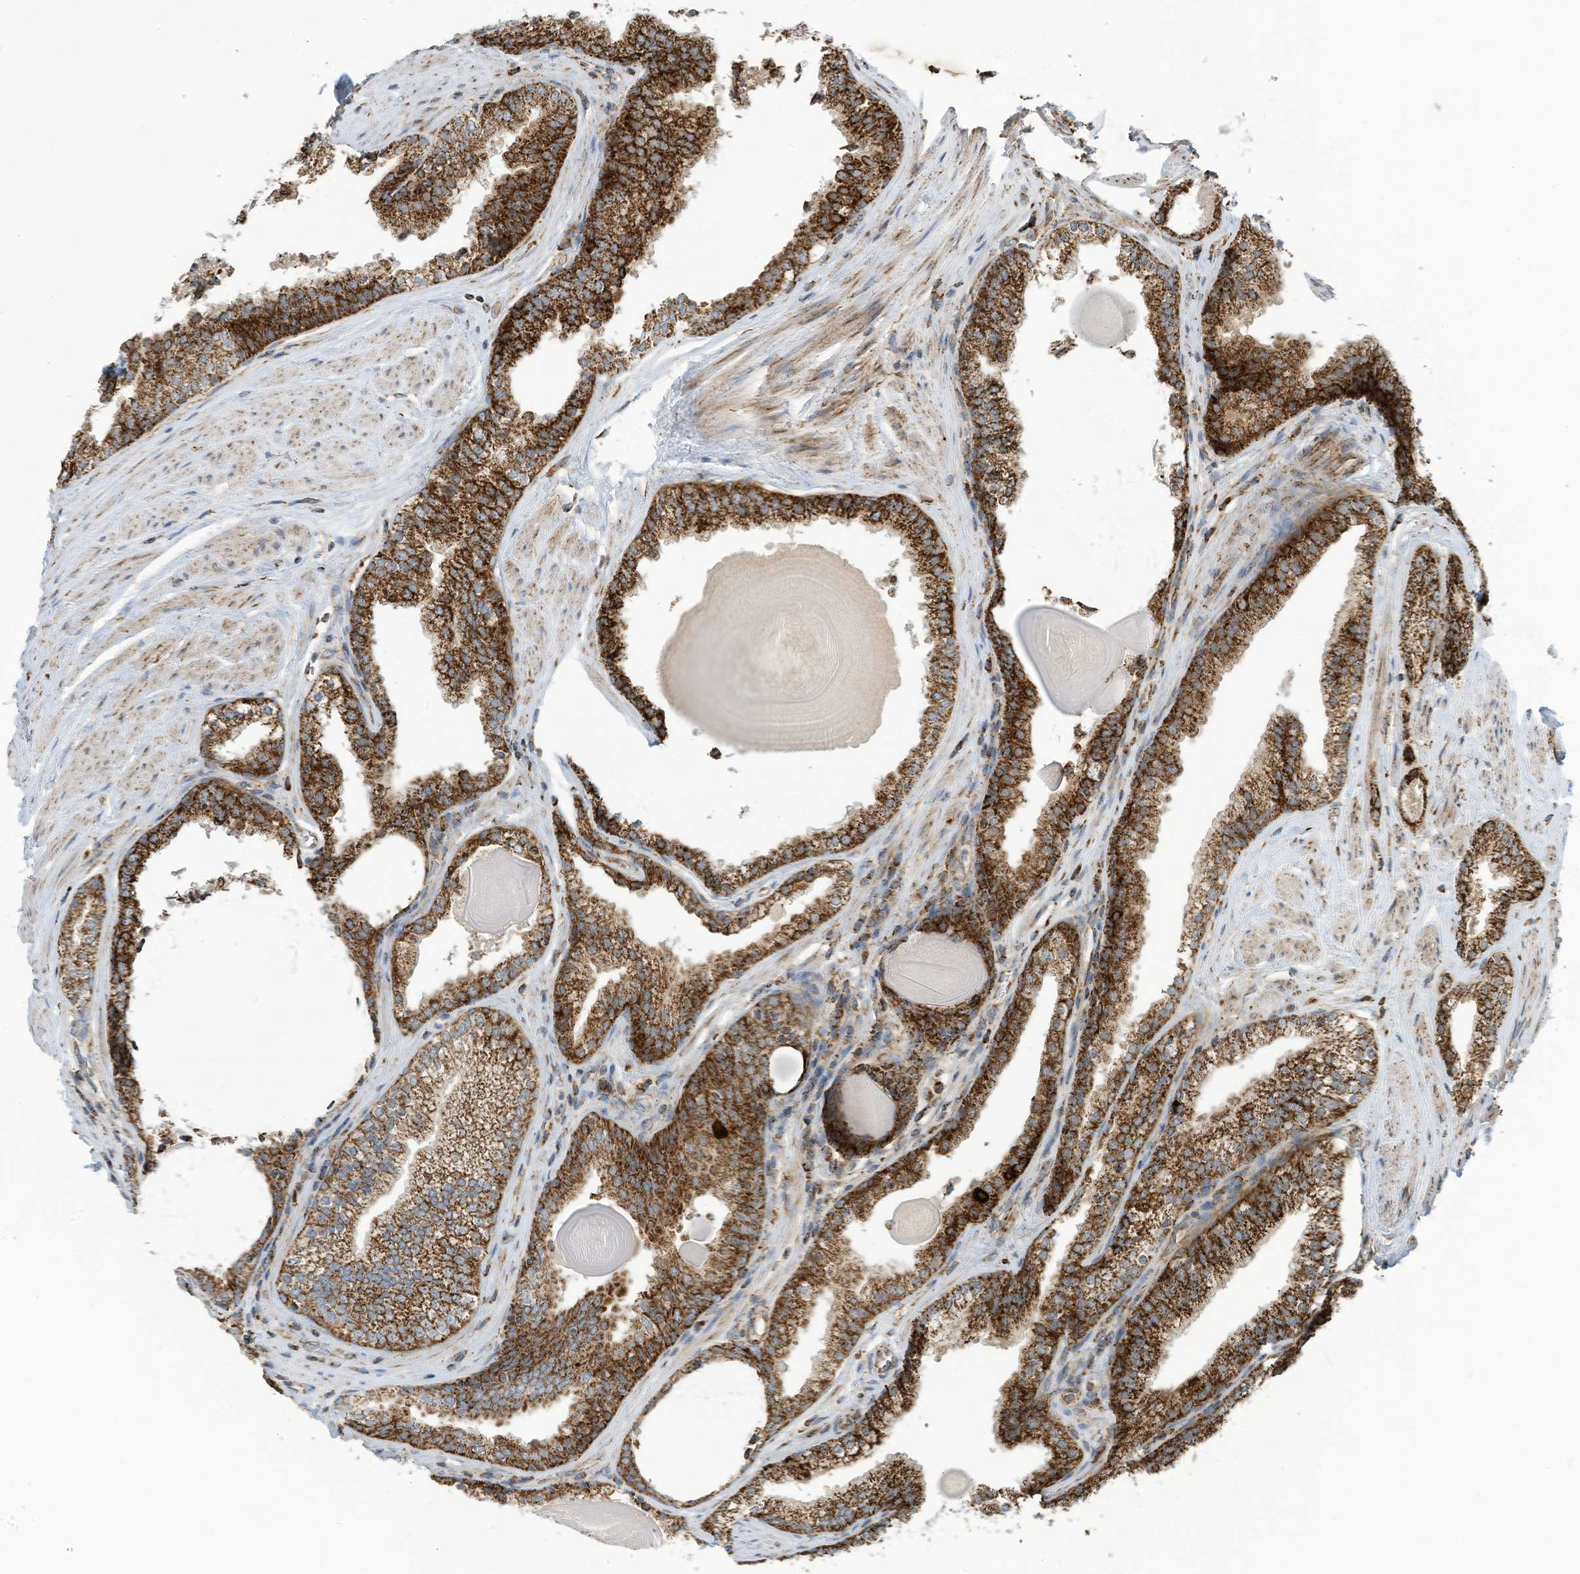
{"staining": {"intensity": "strong", "quantity": ">75%", "location": "cytoplasmic/membranous"}, "tissue": "prostate cancer", "cell_type": "Tumor cells", "image_type": "cancer", "snomed": [{"axis": "morphology", "description": "Adenocarcinoma, High grade"}, {"axis": "topography", "description": "Prostate"}], "caption": "There is high levels of strong cytoplasmic/membranous positivity in tumor cells of prostate cancer, as demonstrated by immunohistochemical staining (brown color).", "gene": "COX10", "patient": {"sex": "male", "age": 63}}